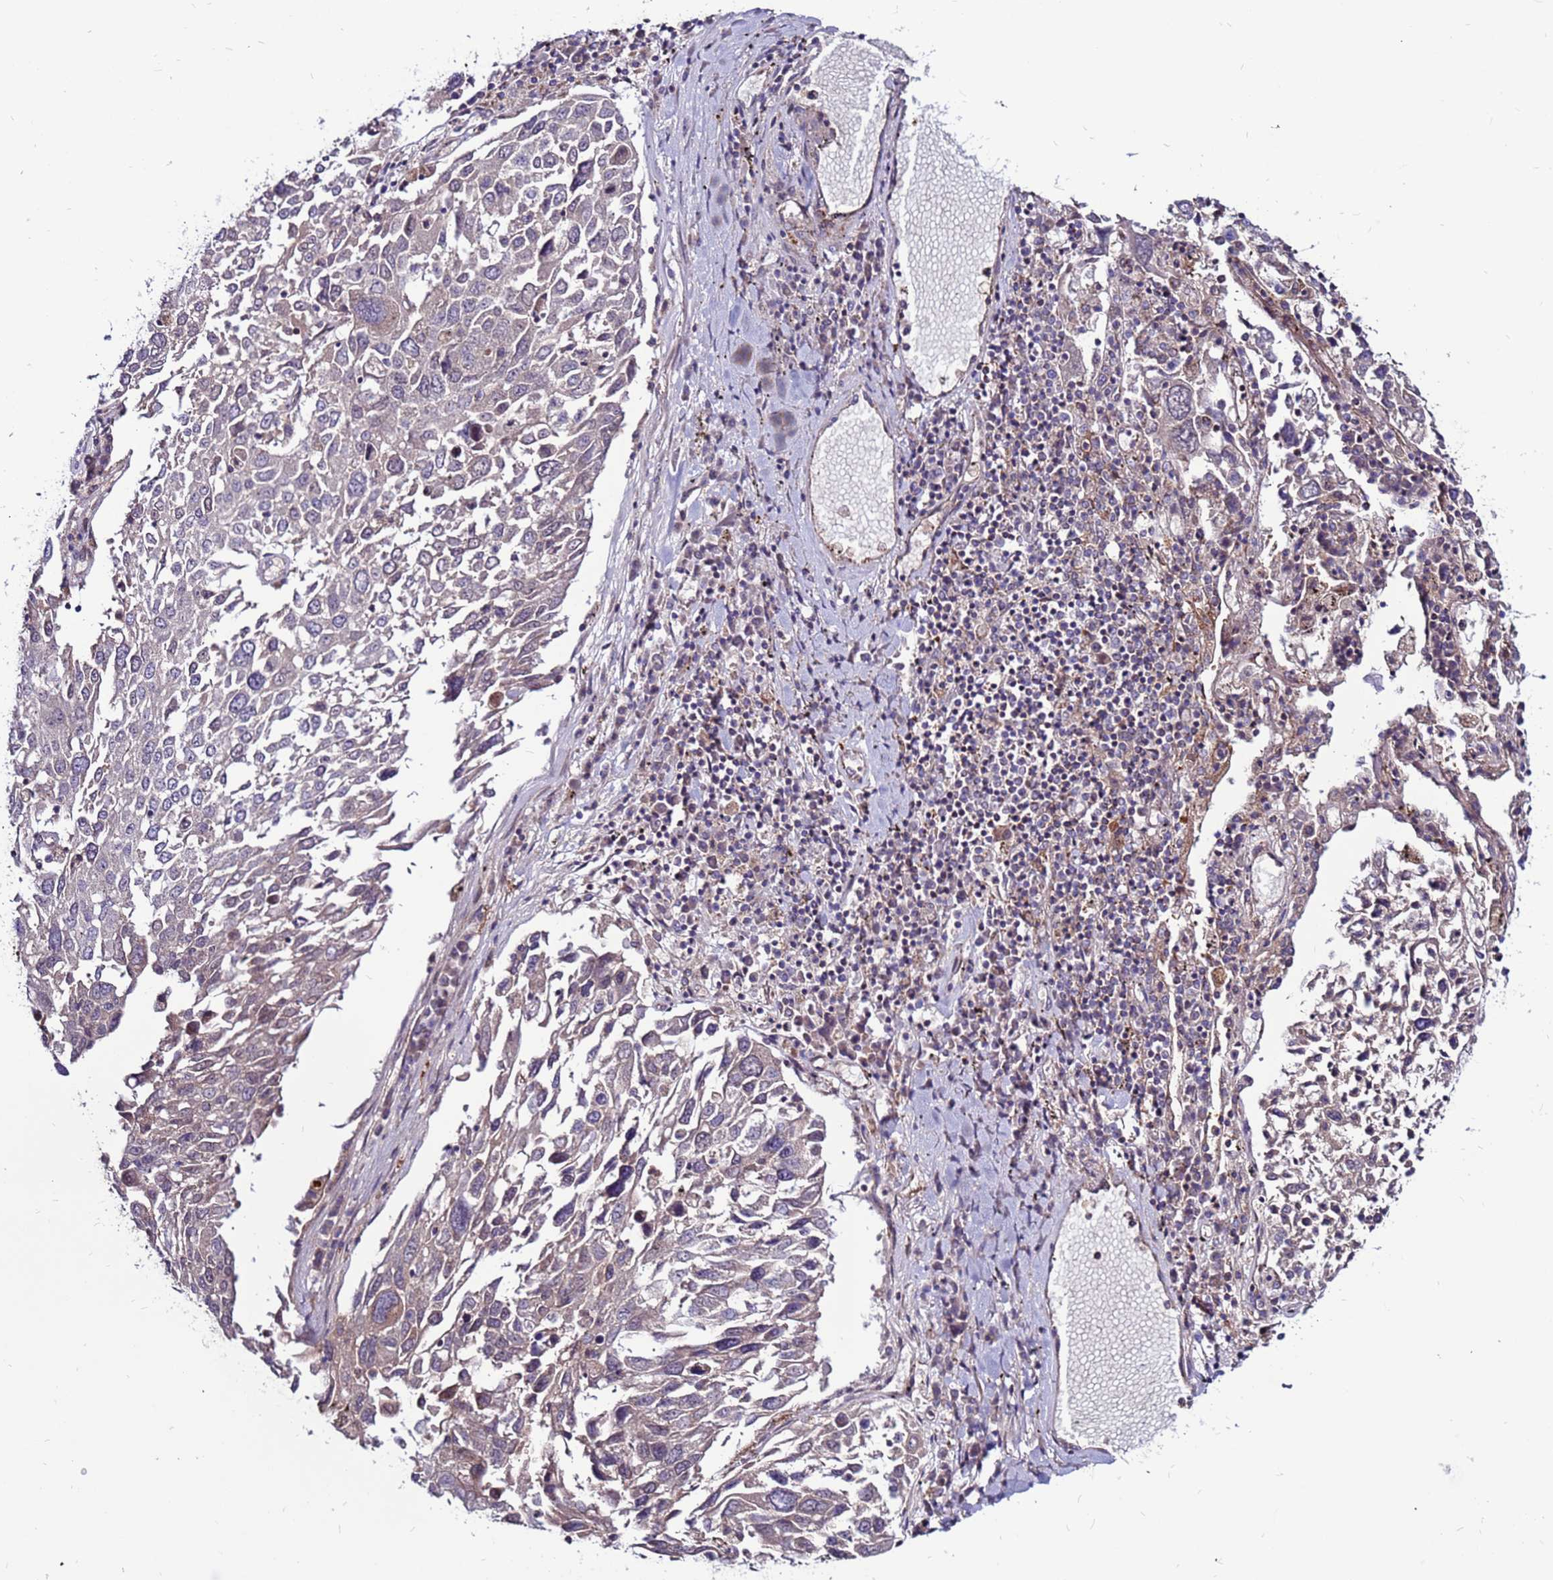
{"staining": {"intensity": "negative", "quantity": "none", "location": "none"}, "tissue": "lung cancer", "cell_type": "Tumor cells", "image_type": "cancer", "snomed": [{"axis": "morphology", "description": "Squamous cell carcinoma, NOS"}, {"axis": "topography", "description": "Lung"}], "caption": "The IHC histopathology image has no significant expression in tumor cells of squamous cell carcinoma (lung) tissue.", "gene": "CCDC71", "patient": {"sex": "male", "age": 65}}